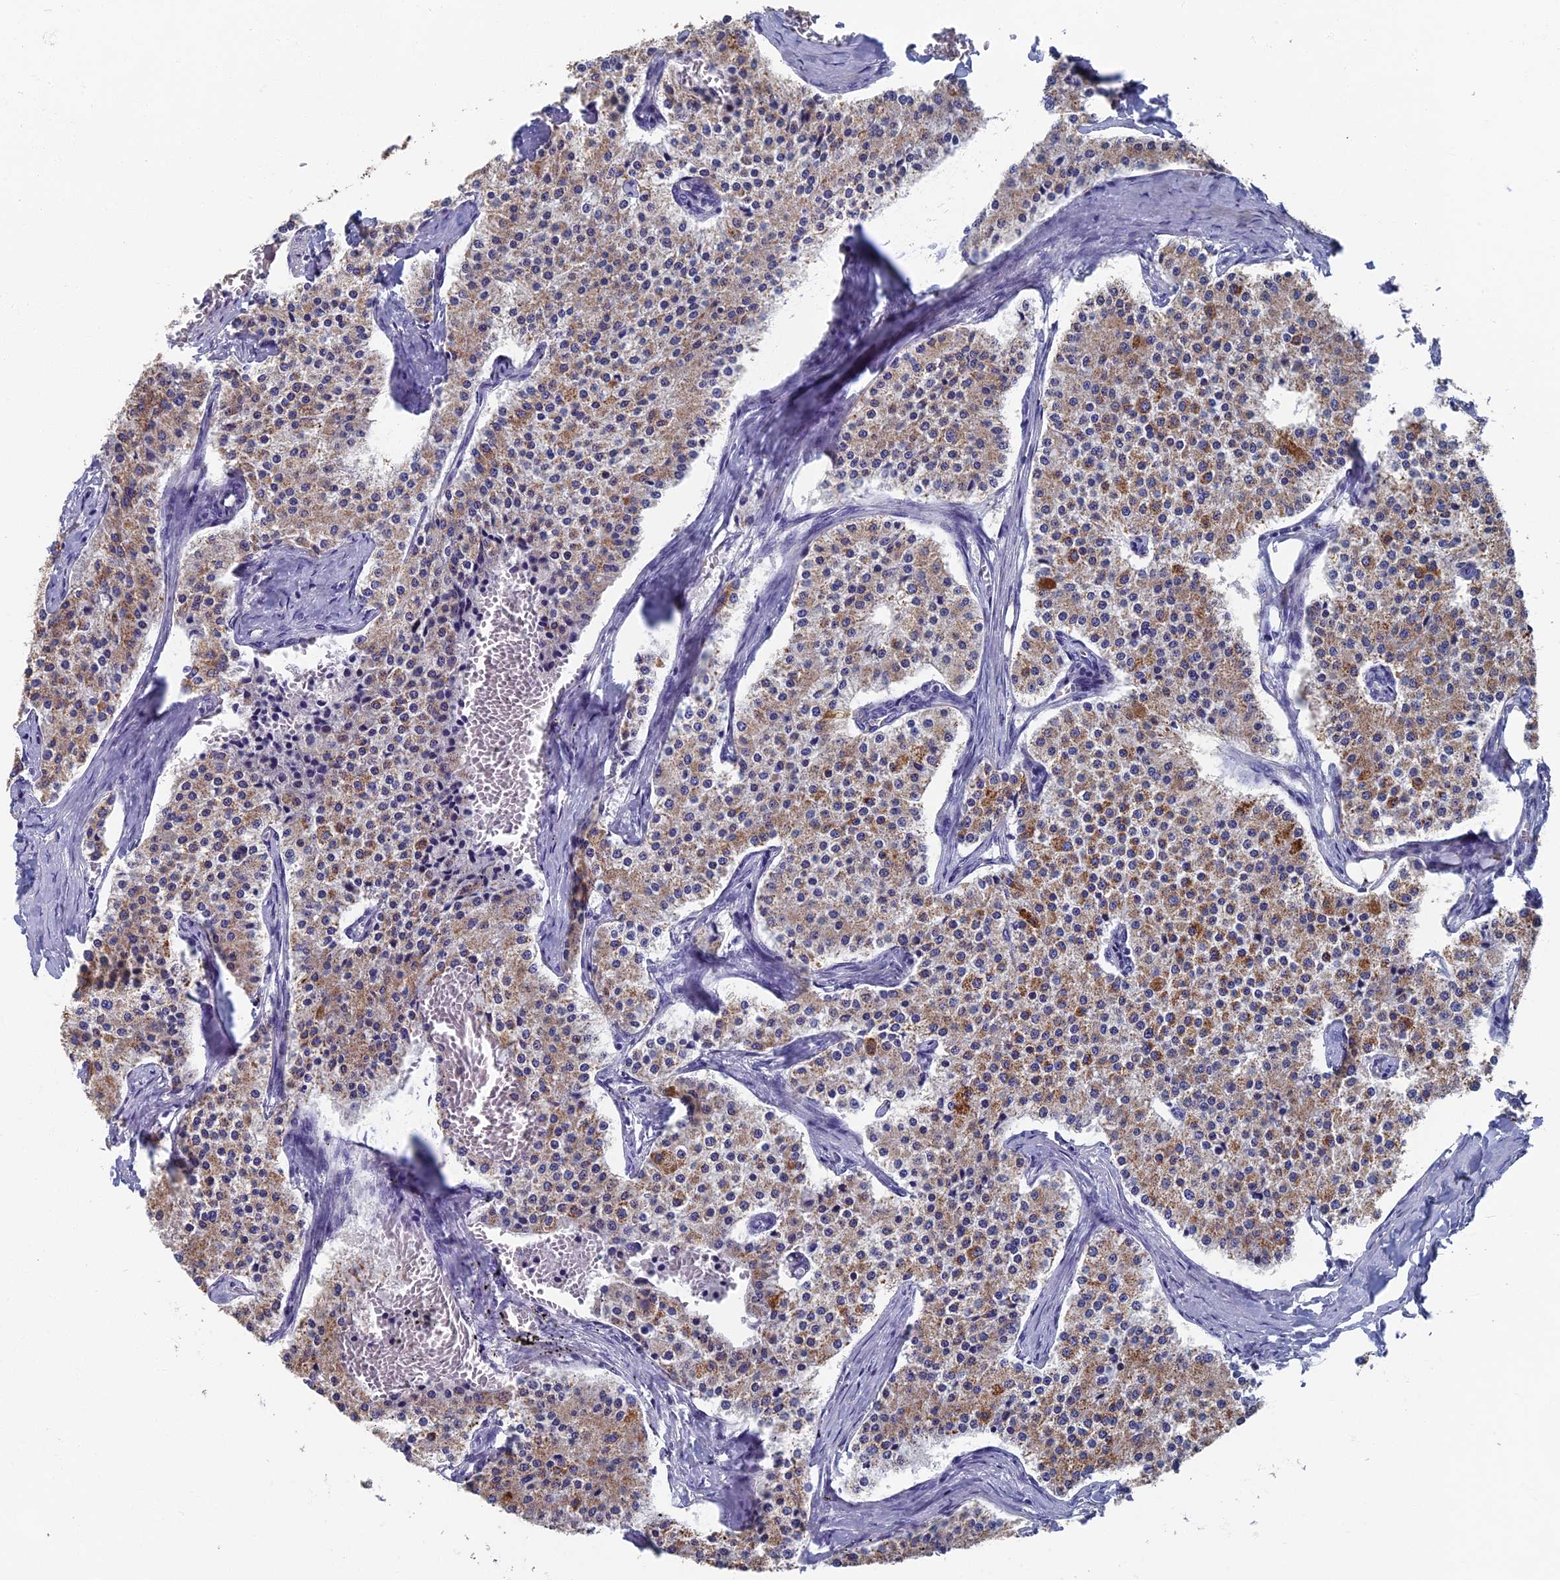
{"staining": {"intensity": "moderate", "quantity": "25%-75%", "location": "cytoplasmic/membranous"}, "tissue": "carcinoid", "cell_type": "Tumor cells", "image_type": "cancer", "snomed": [{"axis": "morphology", "description": "Carcinoid, malignant, NOS"}, {"axis": "topography", "description": "Colon"}], "caption": "This is a histology image of immunohistochemistry staining of carcinoid, which shows moderate expression in the cytoplasmic/membranous of tumor cells.", "gene": "OAT", "patient": {"sex": "female", "age": 52}}